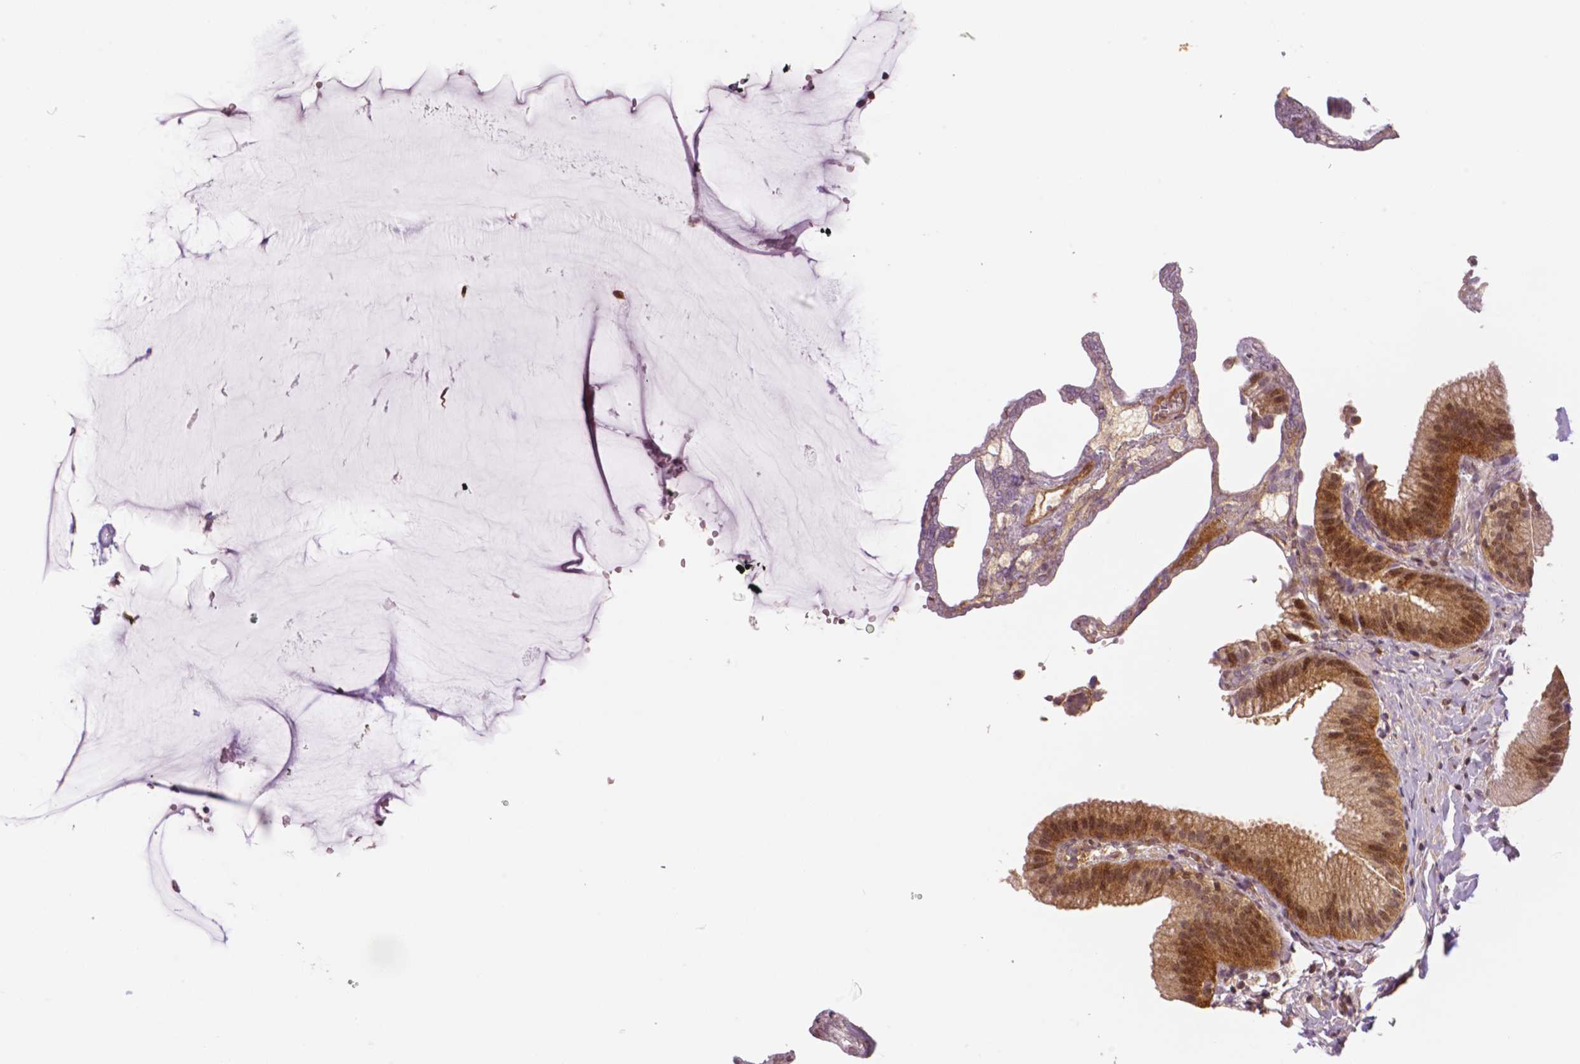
{"staining": {"intensity": "moderate", "quantity": ">75%", "location": "cytoplasmic/membranous,nuclear"}, "tissue": "gallbladder", "cell_type": "Glandular cells", "image_type": "normal", "snomed": [{"axis": "morphology", "description": "Normal tissue, NOS"}, {"axis": "topography", "description": "Gallbladder"}], "caption": "About >75% of glandular cells in benign gallbladder display moderate cytoplasmic/membranous,nuclear protein expression as visualized by brown immunohistochemical staining.", "gene": "STAT3", "patient": {"sex": "female", "age": 63}}